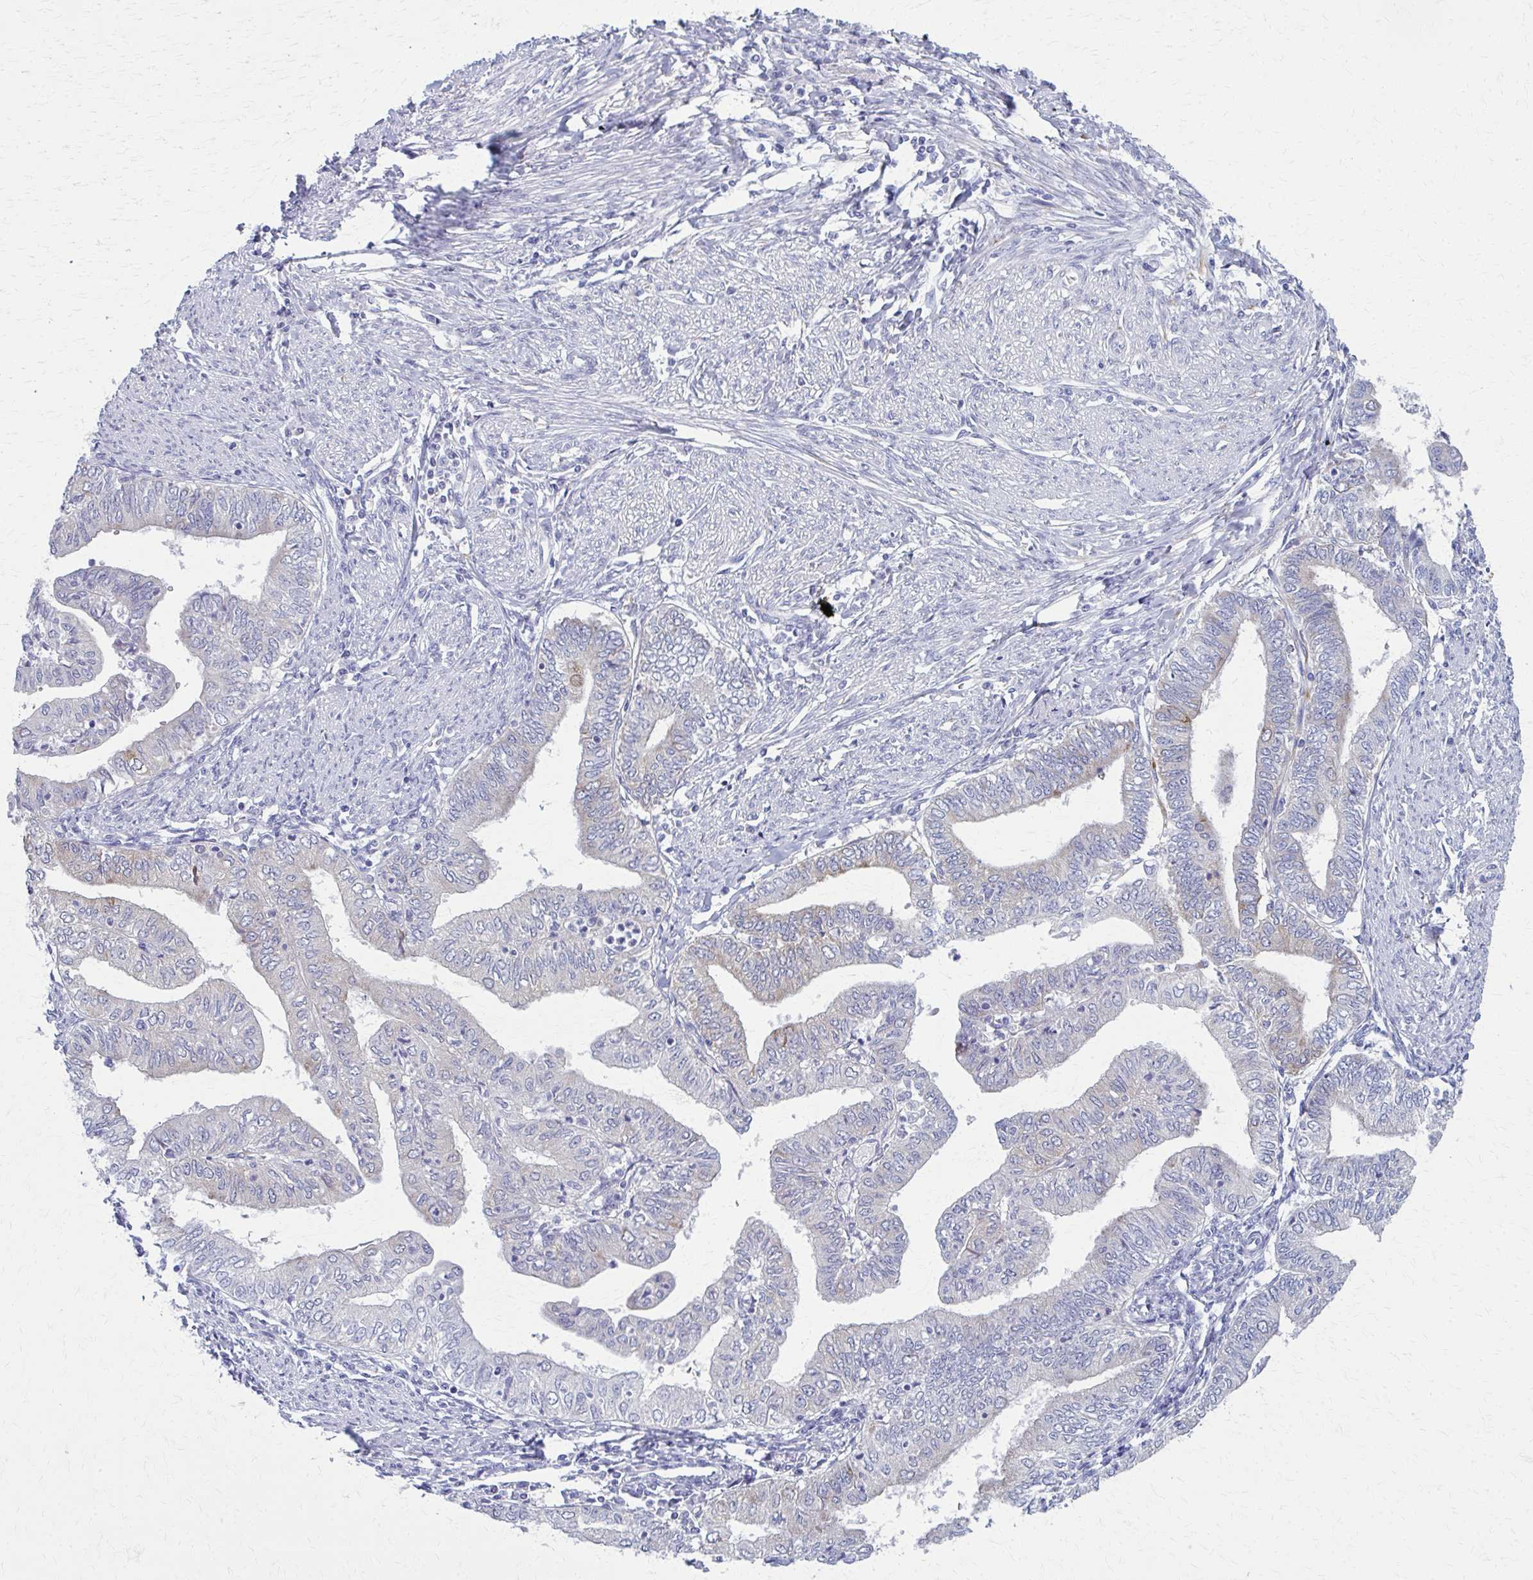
{"staining": {"intensity": "negative", "quantity": "none", "location": "none"}, "tissue": "endometrial cancer", "cell_type": "Tumor cells", "image_type": "cancer", "snomed": [{"axis": "morphology", "description": "Adenocarcinoma, NOS"}, {"axis": "topography", "description": "Endometrium"}], "caption": "IHC photomicrograph of human endometrial adenocarcinoma stained for a protein (brown), which shows no staining in tumor cells. The staining was performed using DAB (3,3'-diaminobenzidine) to visualize the protein expression in brown, while the nuclei were stained in blue with hematoxylin (Magnification: 20x).", "gene": "SPATS2L", "patient": {"sex": "female", "age": 66}}